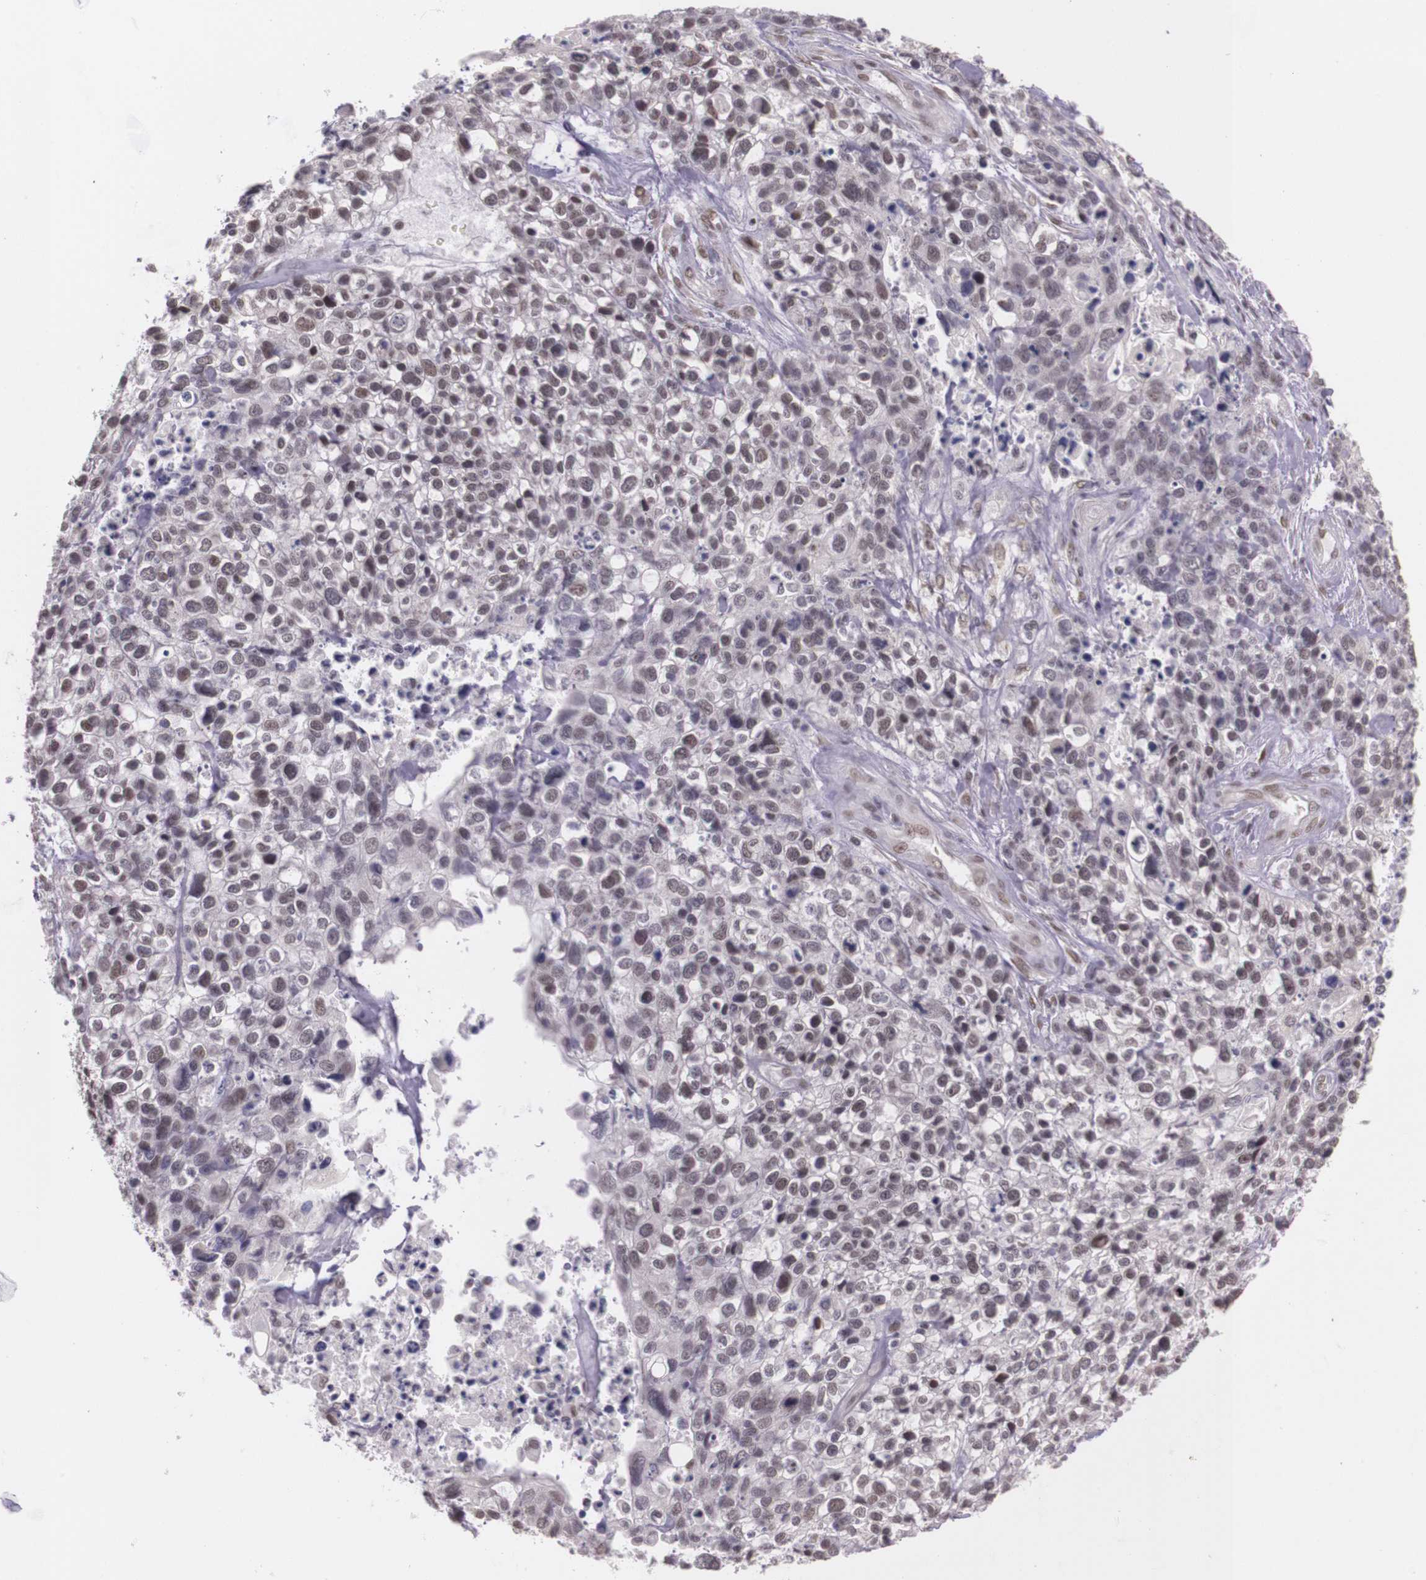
{"staining": {"intensity": "weak", "quantity": "25%-75%", "location": "nuclear"}, "tissue": "lung cancer", "cell_type": "Tumor cells", "image_type": "cancer", "snomed": [{"axis": "morphology", "description": "Squamous cell carcinoma, NOS"}, {"axis": "topography", "description": "Lymph node"}, {"axis": "topography", "description": "Lung"}], "caption": "Weak nuclear expression for a protein is seen in about 25%-75% of tumor cells of lung cancer (squamous cell carcinoma) using immunohistochemistry.", "gene": "WDR13", "patient": {"sex": "male", "age": 74}}